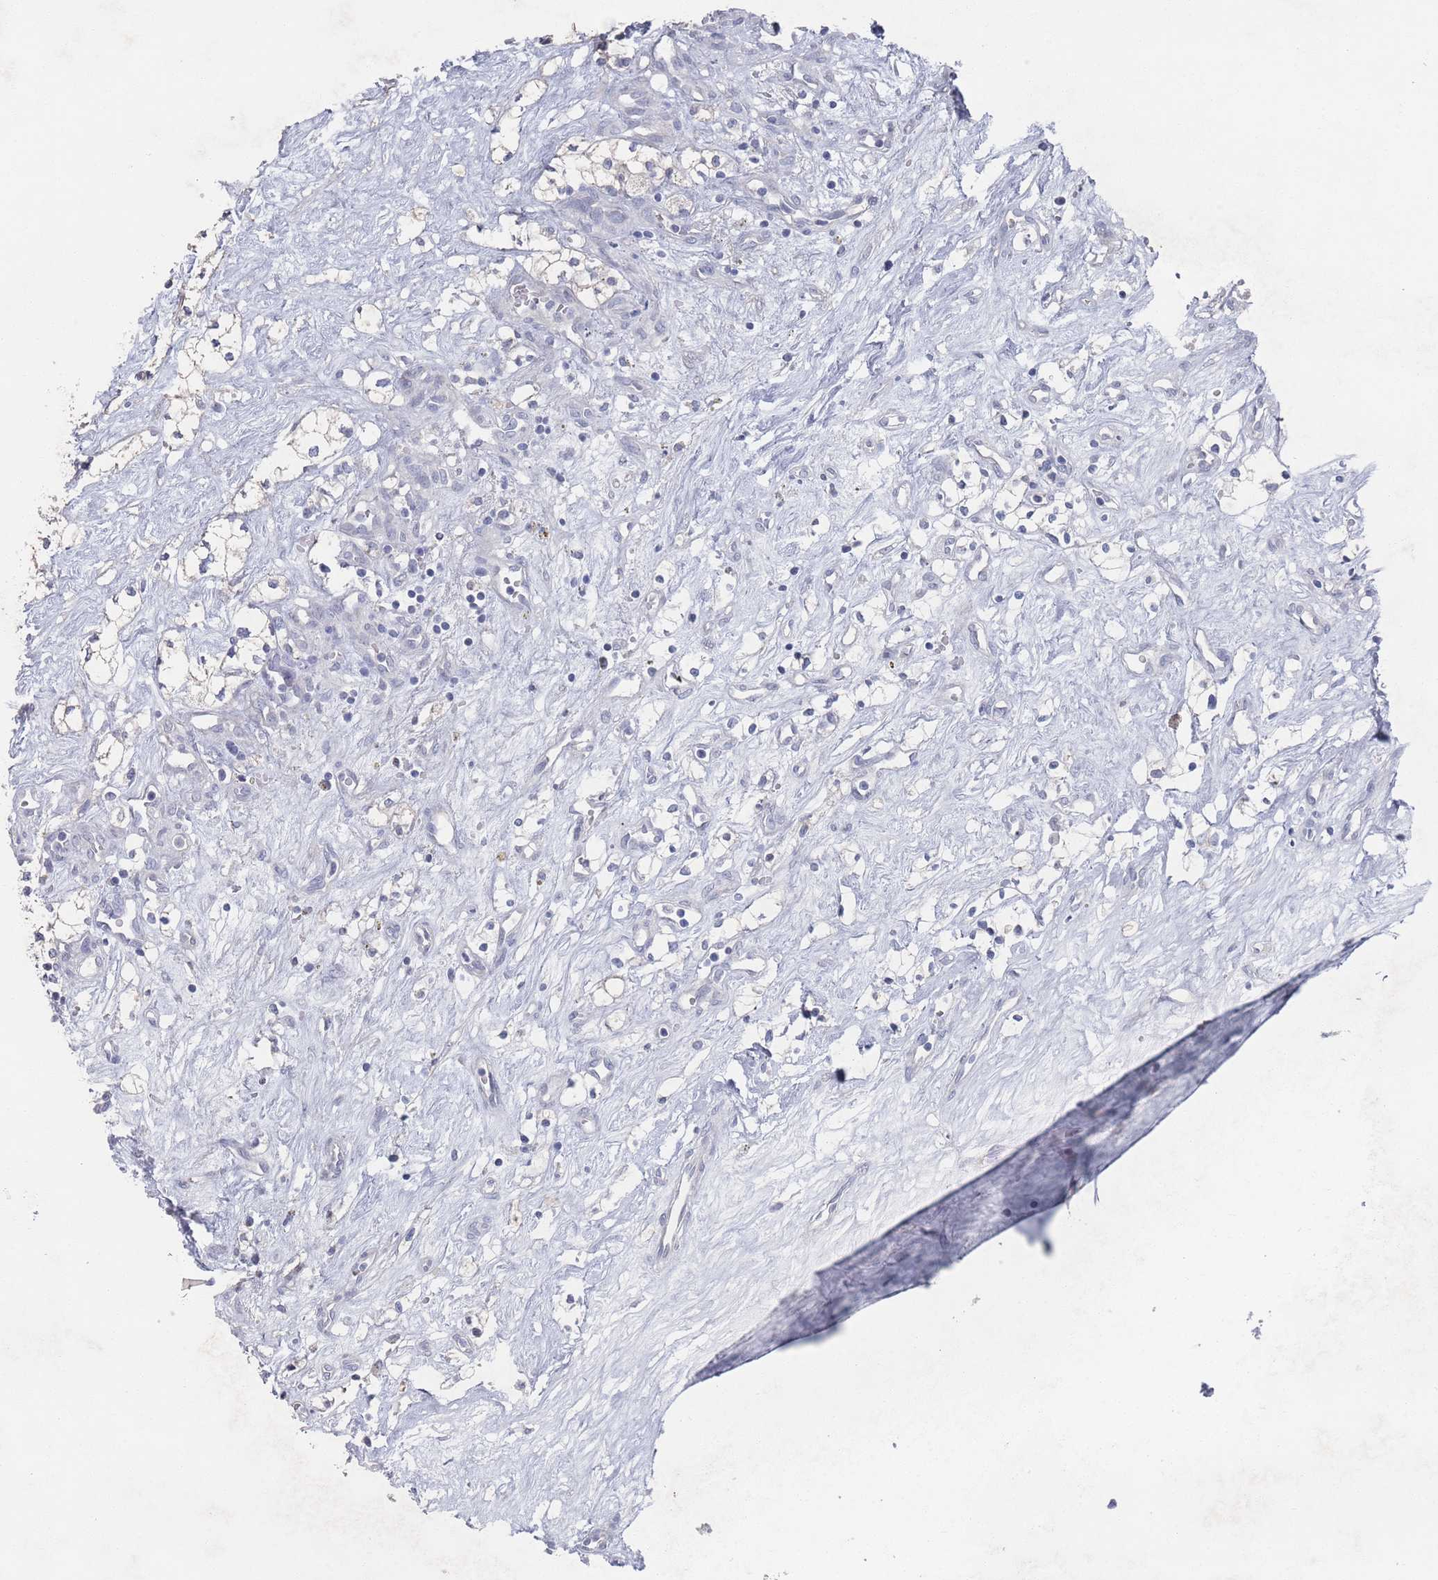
{"staining": {"intensity": "negative", "quantity": "none", "location": "none"}, "tissue": "renal cancer", "cell_type": "Tumor cells", "image_type": "cancer", "snomed": [{"axis": "morphology", "description": "Adenocarcinoma, NOS"}, {"axis": "topography", "description": "Kidney"}], "caption": "This is a histopathology image of IHC staining of renal adenocarcinoma, which shows no expression in tumor cells.", "gene": "PROM2", "patient": {"sex": "male", "age": 59}}